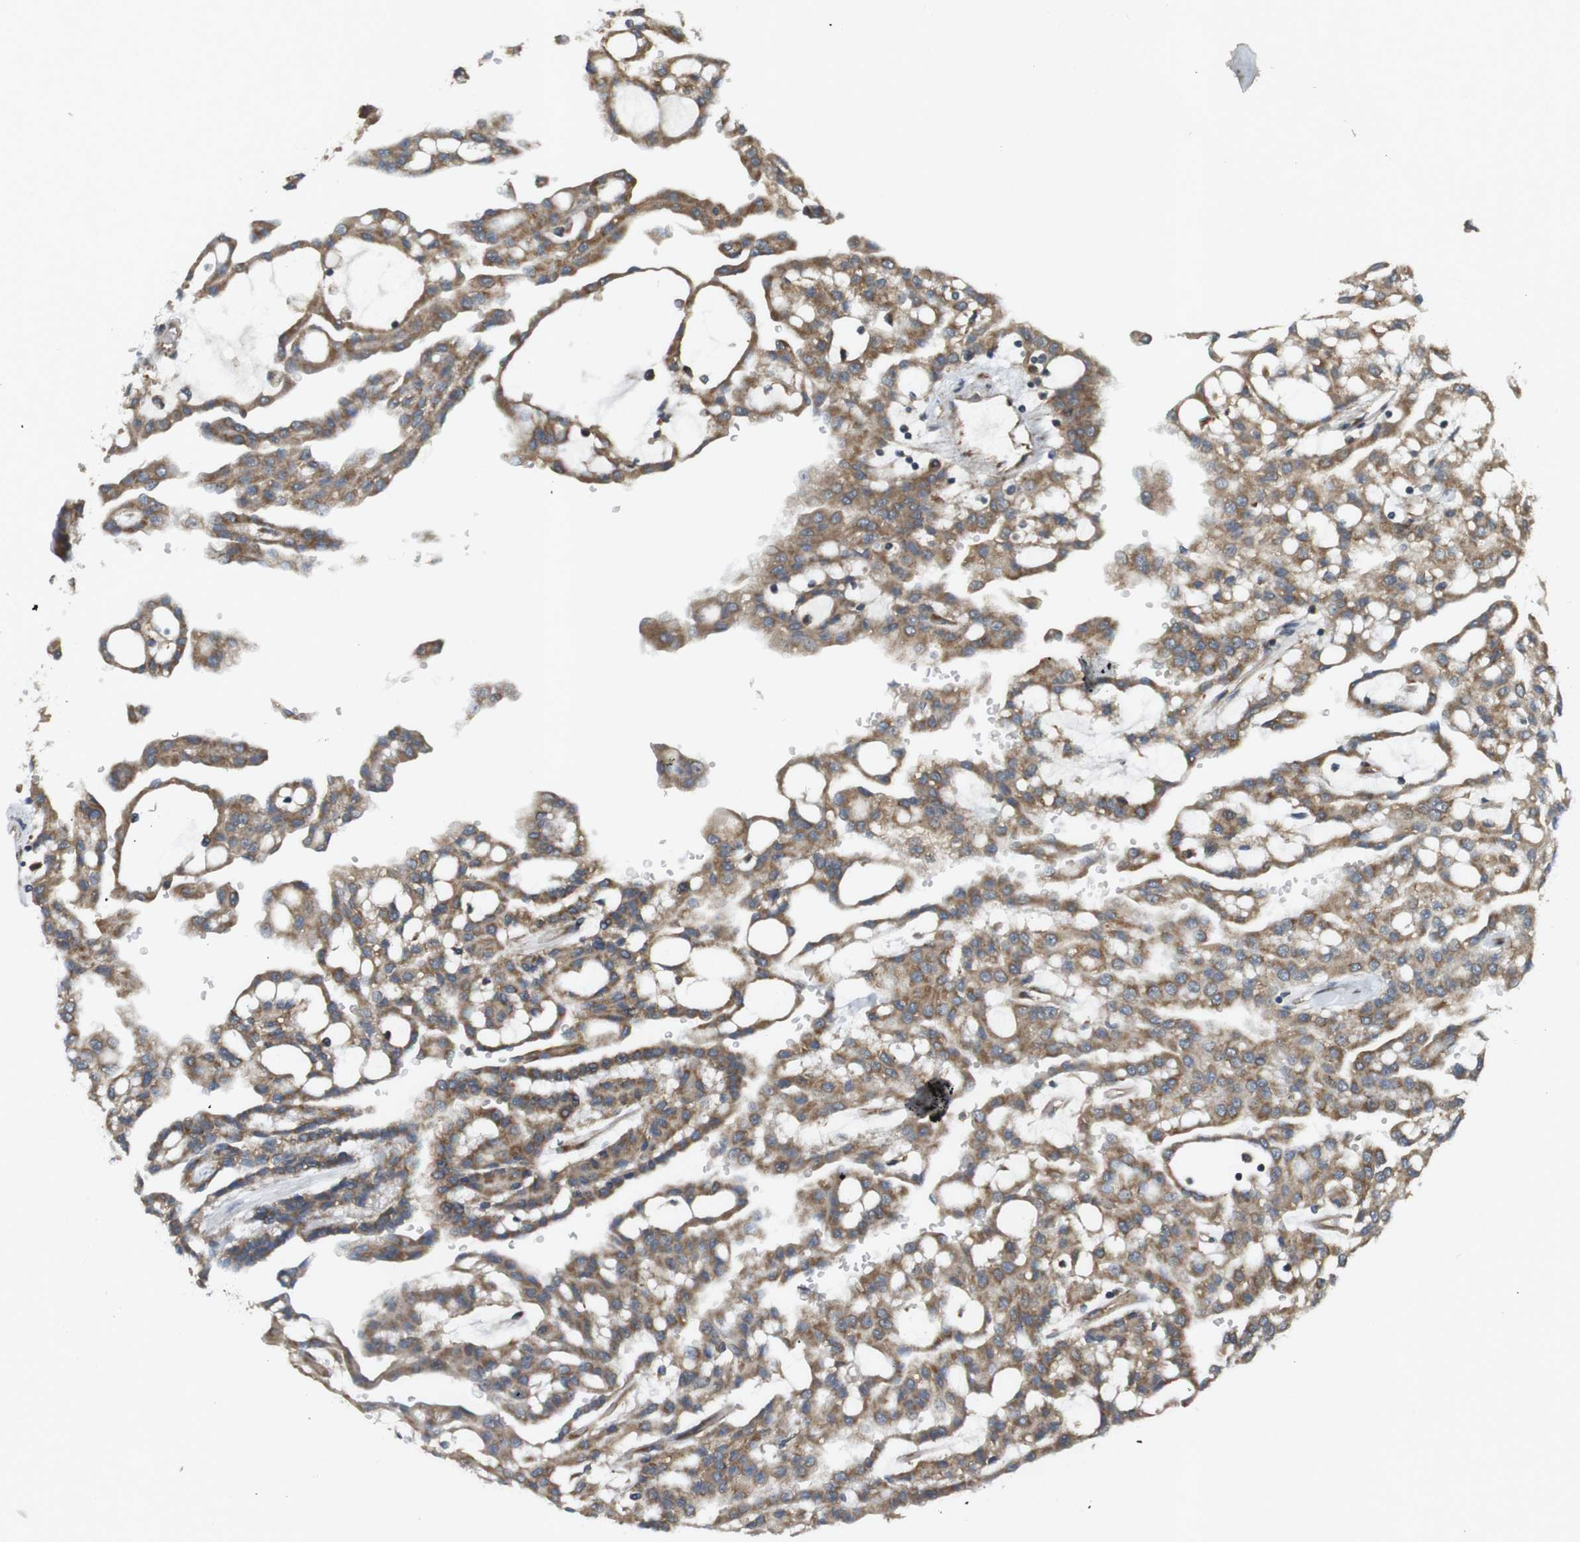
{"staining": {"intensity": "moderate", "quantity": ">75%", "location": "cytoplasmic/membranous"}, "tissue": "renal cancer", "cell_type": "Tumor cells", "image_type": "cancer", "snomed": [{"axis": "morphology", "description": "Adenocarcinoma, NOS"}, {"axis": "topography", "description": "Kidney"}], "caption": "Immunohistochemical staining of renal adenocarcinoma demonstrates medium levels of moderate cytoplasmic/membranous protein expression in approximately >75% of tumor cells. (DAB (3,3'-diaminobenzidine) = brown stain, brightfield microscopy at high magnification).", "gene": "SLC41A1", "patient": {"sex": "male", "age": 63}}